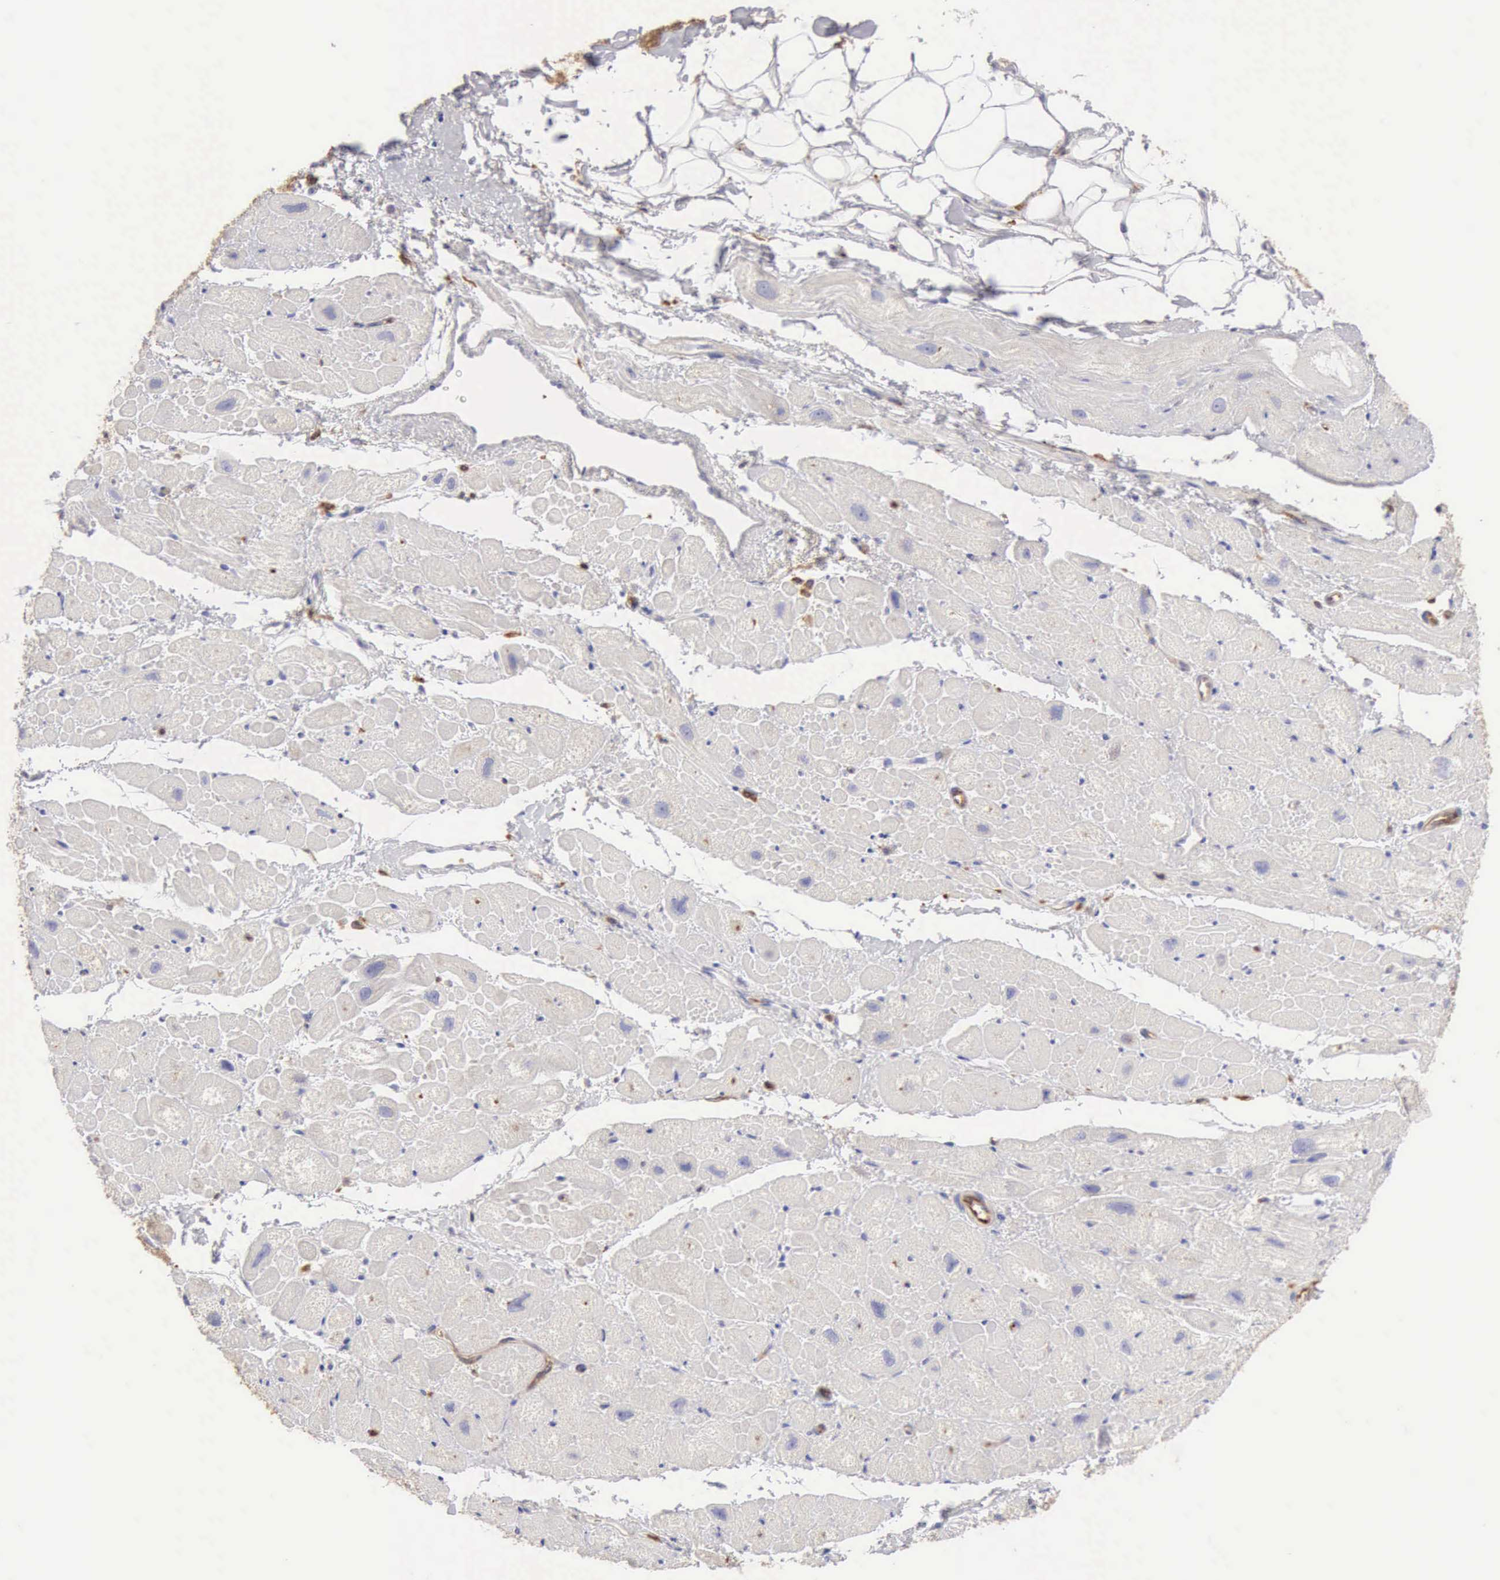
{"staining": {"intensity": "weak", "quantity": "25%-75%", "location": "cytoplasmic/membranous"}, "tissue": "heart muscle", "cell_type": "Cardiomyocytes", "image_type": "normal", "snomed": [{"axis": "morphology", "description": "Normal tissue, NOS"}, {"axis": "topography", "description": "Heart"}], "caption": "High-magnification brightfield microscopy of normal heart muscle stained with DAB (brown) and counterstained with hematoxylin (blue). cardiomyocytes exhibit weak cytoplasmic/membranous positivity is appreciated in about25%-75% of cells. The protein is shown in brown color, while the nuclei are stained blue.", "gene": "ARHGAP4", "patient": {"sex": "male", "age": 49}}